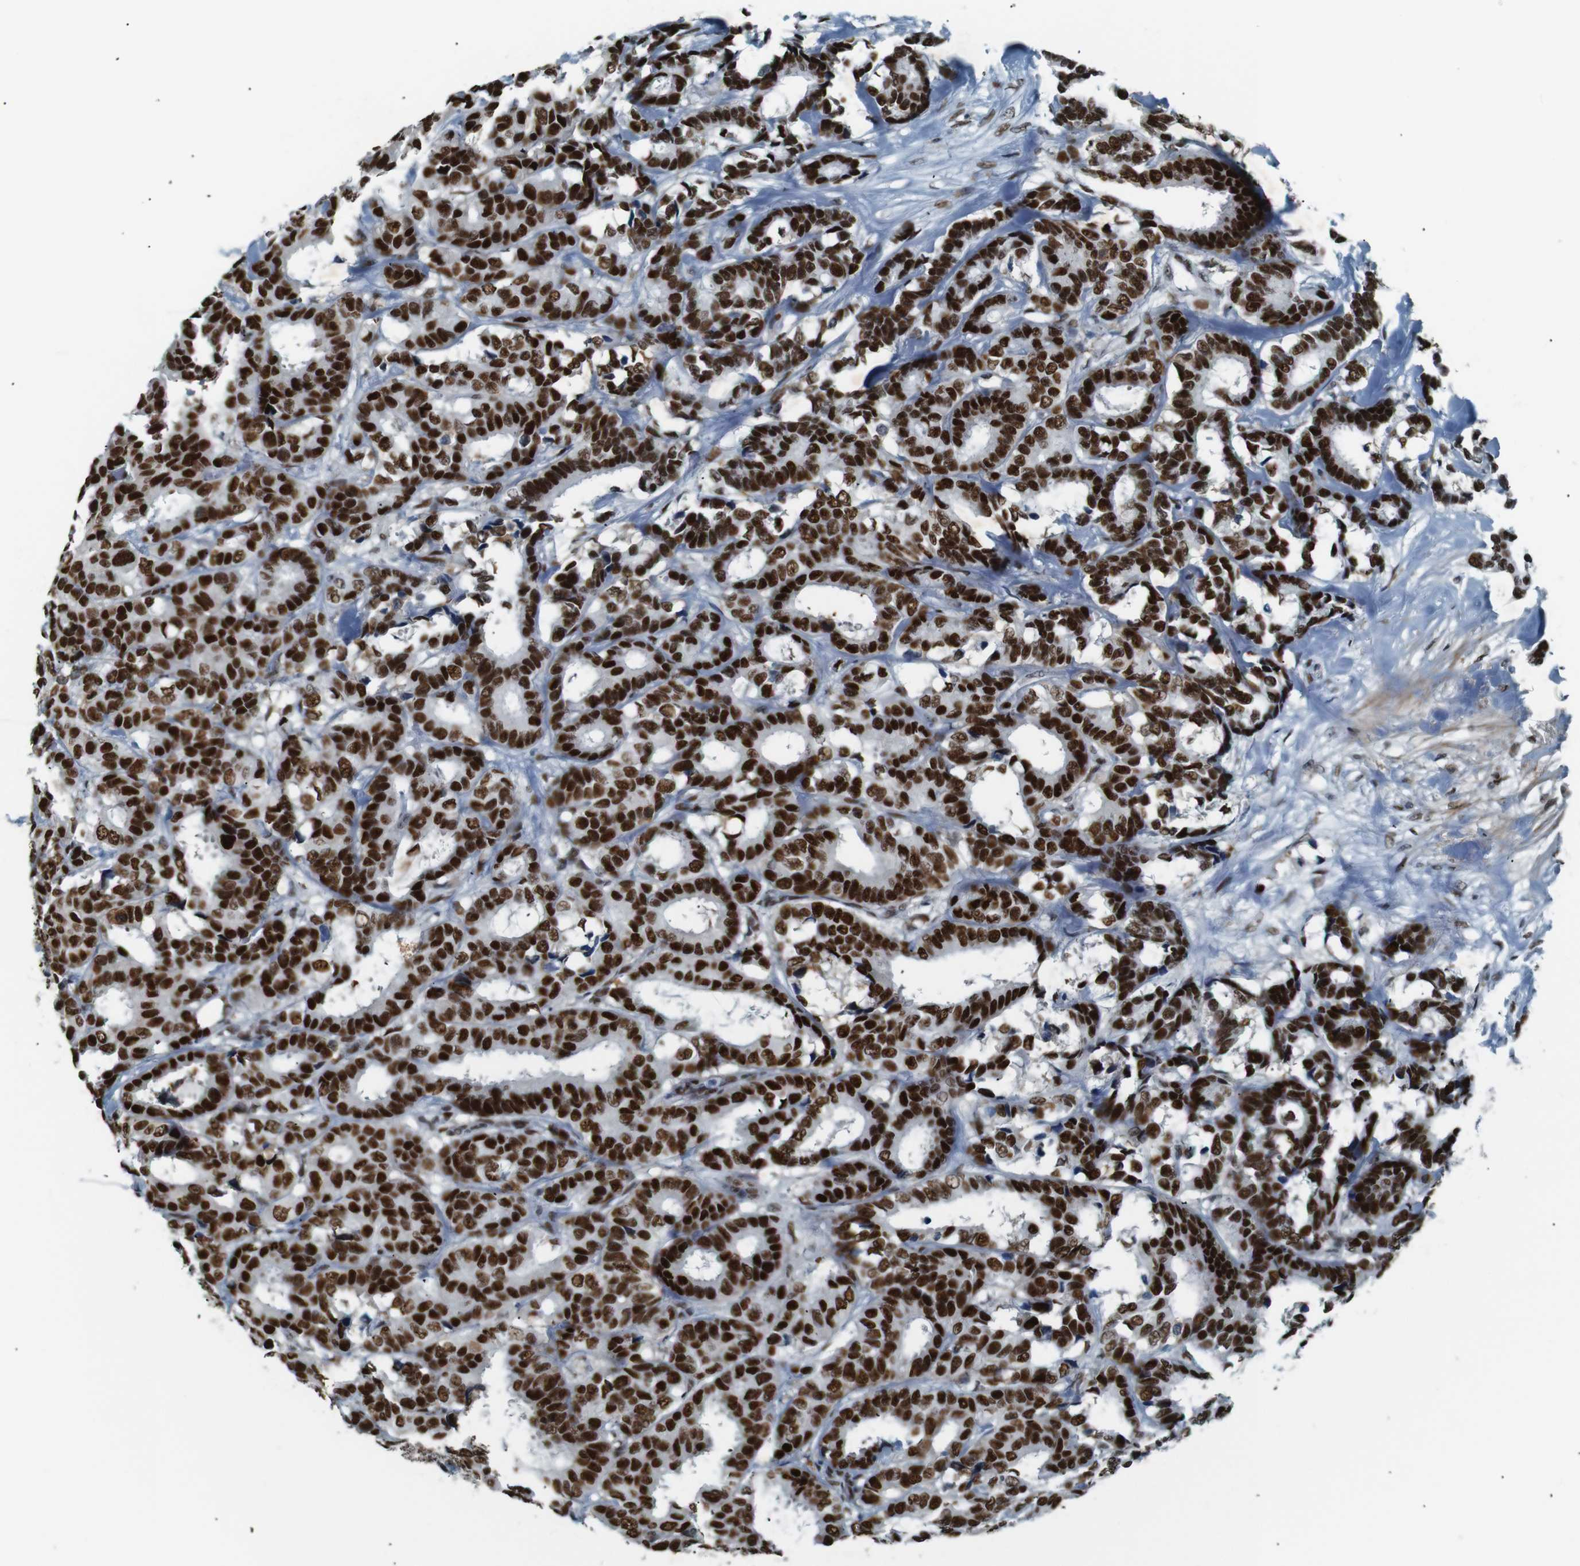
{"staining": {"intensity": "strong", "quantity": ">75%", "location": "nuclear"}, "tissue": "breast cancer", "cell_type": "Tumor cells", "image_type": "cancer", "snomed": [{"axis": "morphology", "description": "Duct carcinoma"}, {"axis": "topography", "description": "Breast"}], "caption": "Immunohistochemistry histopathology image of neoplastic tissue: breast intraductal carcinoma stained using IHC reveals high levels of strong protein expression localized specifically in the nuclear of tumor cells, appearing as a nuclear brown color.", "gene": "HEXIM1", "patient": {"sex": "female", "age": 87}}